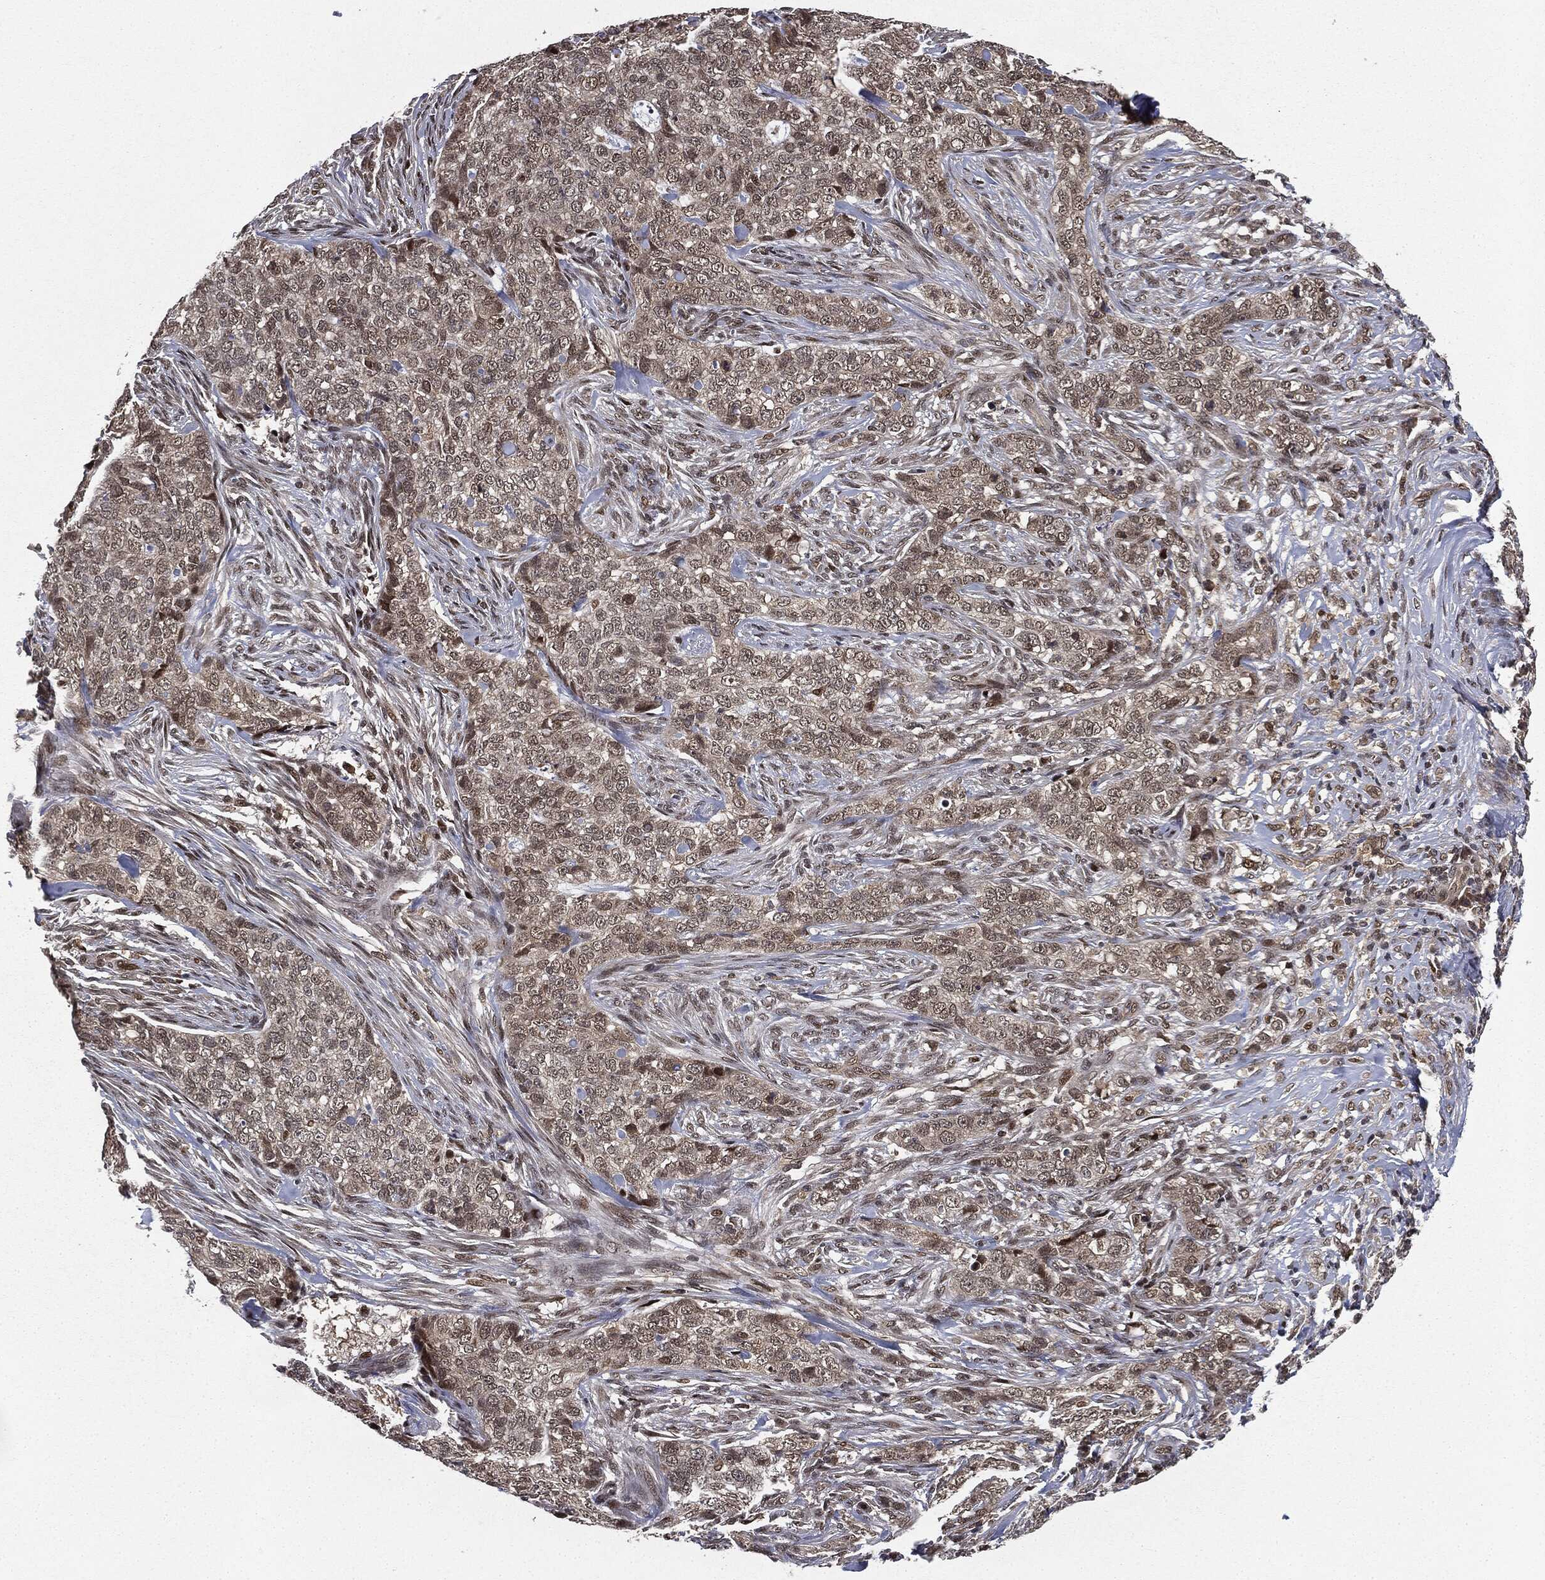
{"staining": {"intensity": "weak", "quantity": "25%-75%", "location": "nuclear"}, "tissue": "skin cancer", "cell_type": "Tumor cells", "image_type": "cancer", "snomed": [{"axis": "morphology", "description": "Basal cell carcinoma"}, {"axis": "topography", "description": "Skin"}], "caption": "Skin cancer stained with DAB immunohistochemistry shows low levels of weak nuclear positivity in approximately 25%-75% of tumor cells.", "gene": "TBC1D22A", "patient": {"sex": "female", "age": 69}}